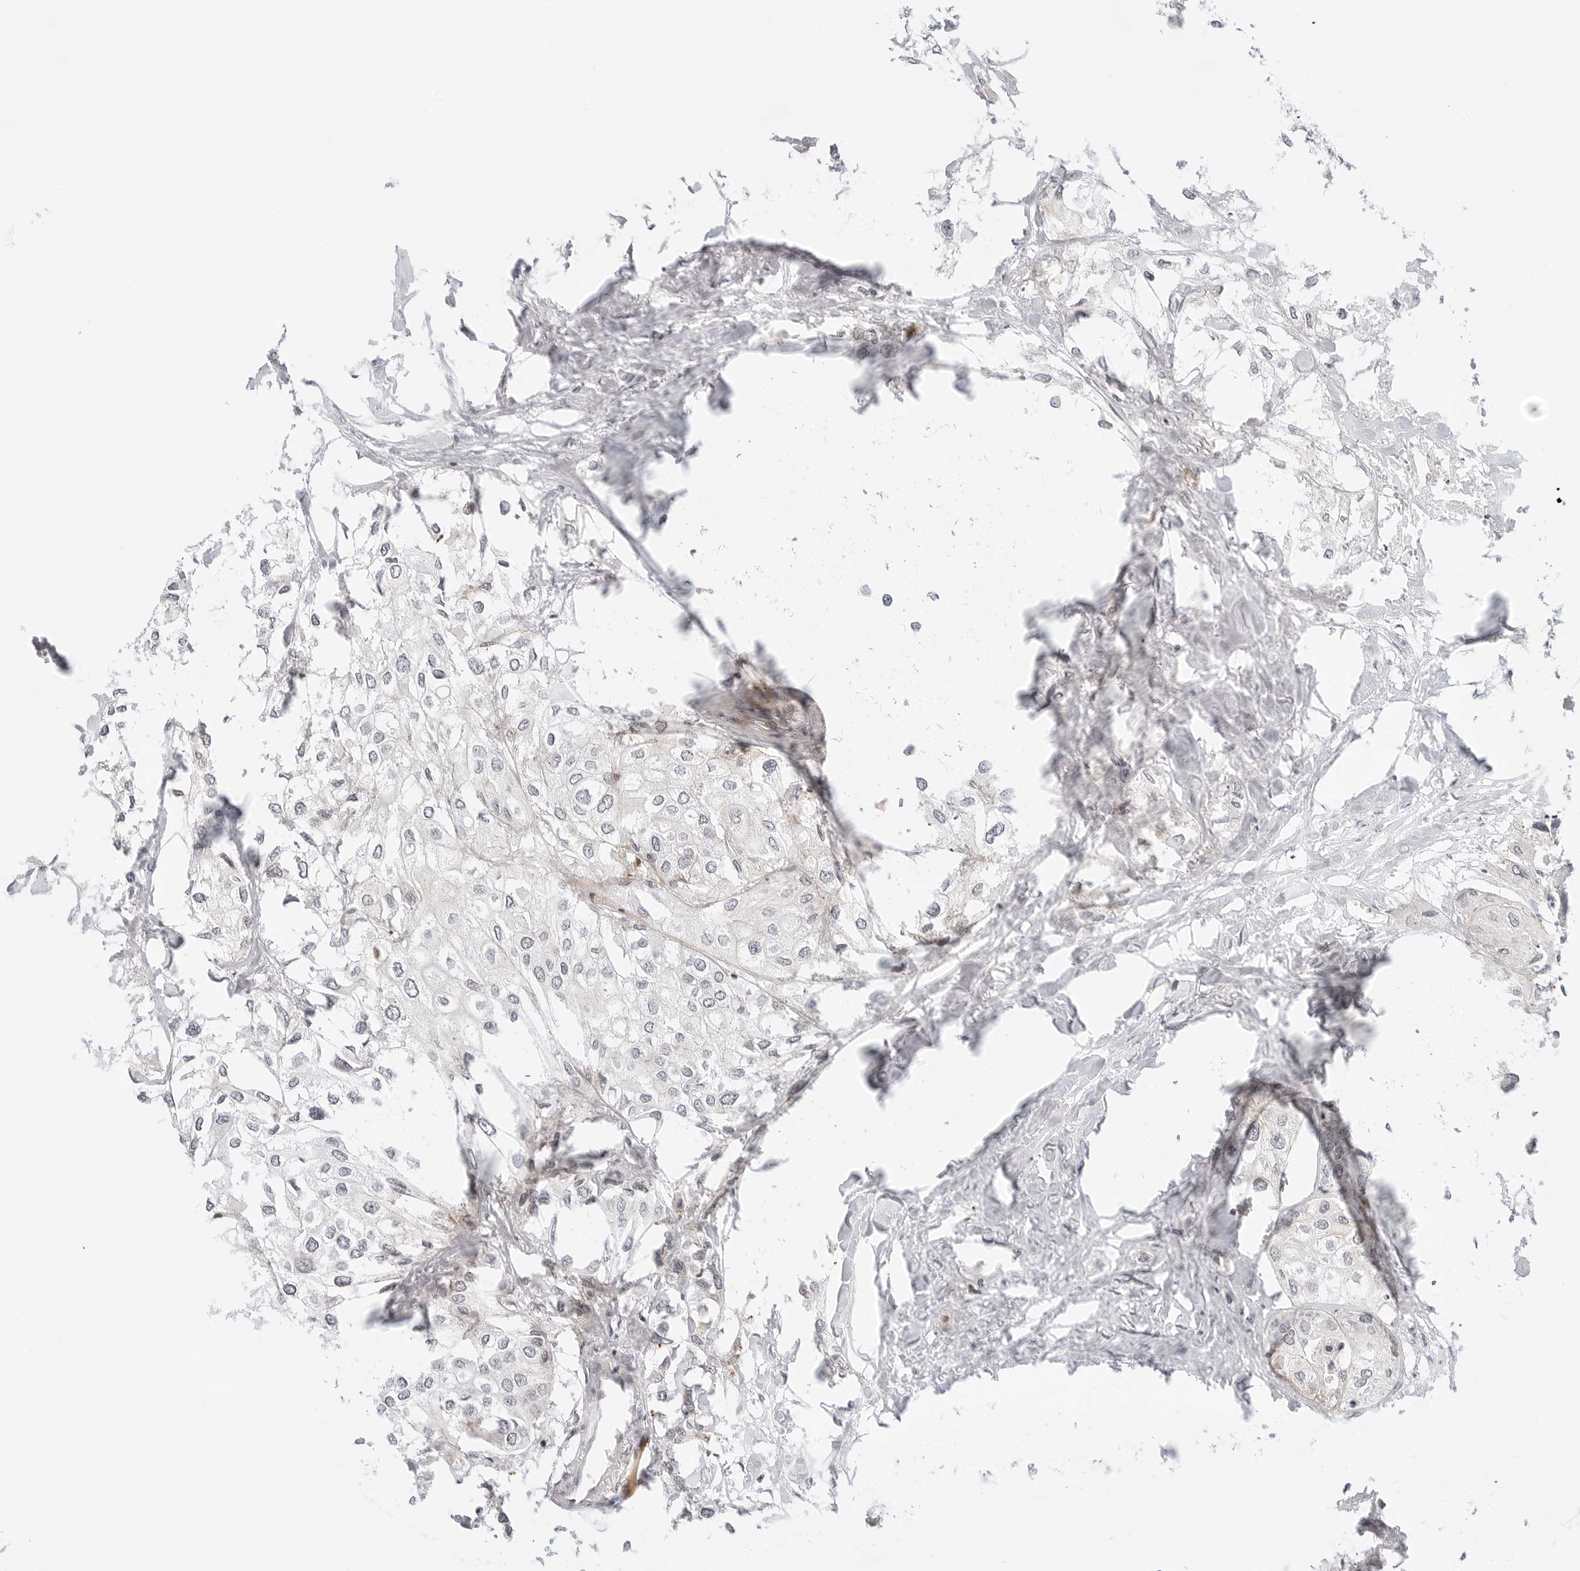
{"staining": {"intensity": "negative", "quantity": "none", "location": "none"}, "tissue": "urothelial cancer", "cell_type": "Tumor cells", "image_type": "cancer", "snomed": [{"axis": "morphology", "description": "Urothelial carcinoma, High grade"}, {"axis": "topography", "description": "Urinary bladder"}], "caption": "DAB immunohistochemical staining of urothelial carcinoma (high-grade) reveals no significant staining in tumor cells. (DAB (3,3'-diaminobenzidine) IHC, high magnification).", "gene": "ZNF613", "patient": {"sex": "male", "age": 64}}